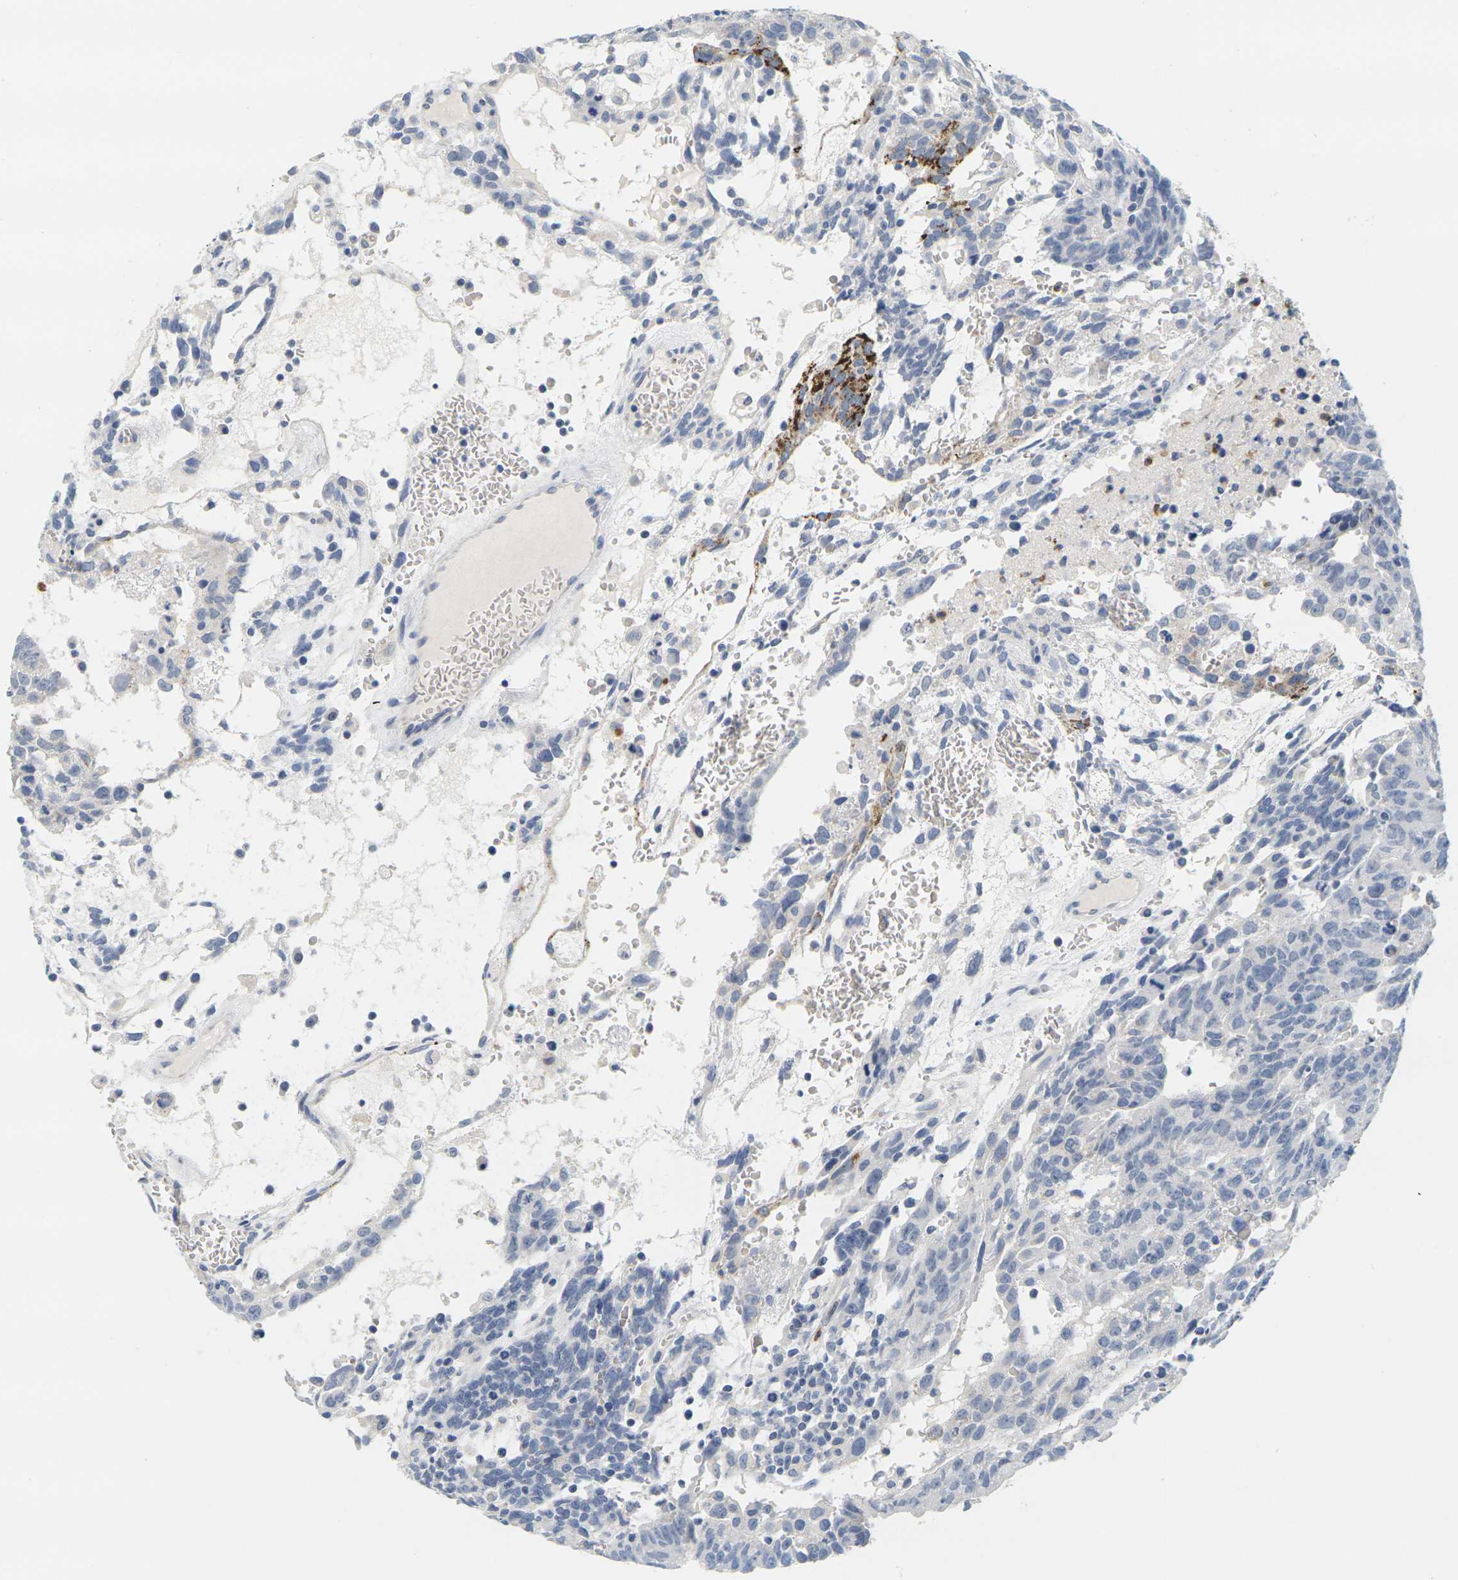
{"staining": {"intensity": "negative", "quantity": "none", "location": "none"}, "tissue": "testis cancer", "cell_type": "Tumor cells", "image_type": "cancer", "snomed": [{"axis": "morphology", "description": "Seminoma, NOS"}, {"axis": "morphology", "description": "Carcinoma, Embryonal, NOS"}, {"axis": "topography", "description": "Testis"}], "caption": "Immunohistochemistry (IHC) image of human testis cancer (seminoma) stained for a protein (brown), which shows no staining in tumor cells.", "gene": "KLK5", "patient": {"sex": "male", "age": 52}}